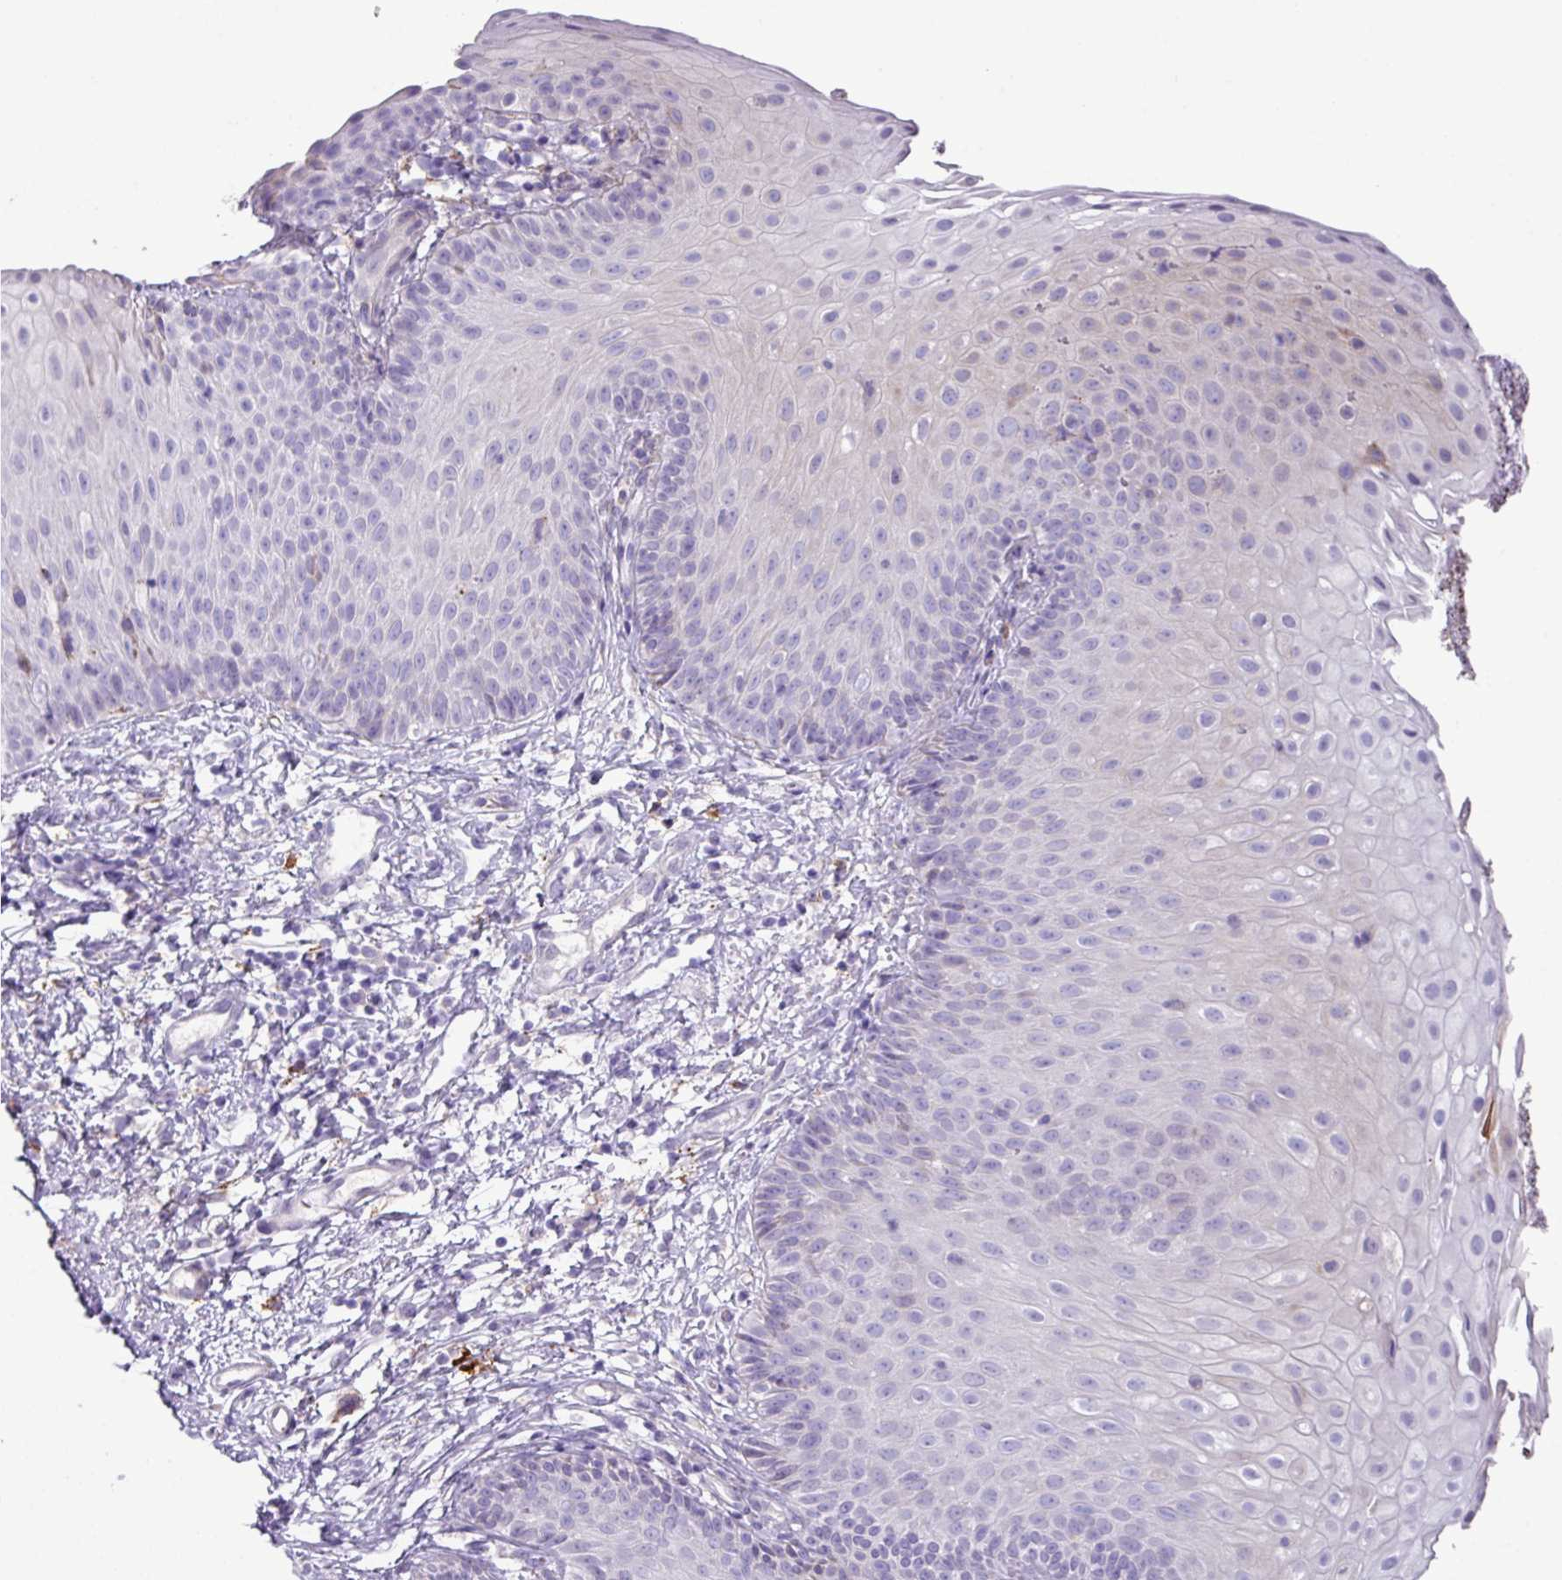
{"staining": {"intensity": "negative", "quantity": "none", "location": "none"}, "tissue": "skin", "cell_type": "Epidermal cells", "image_type": "normal", "snomed": [{"axis": "morphology", "description": "Normal tissue, NOS"}, {"axis": "topography", "description": "Anal"}], "caption": "Protein analysis of normal skin shows no significant expression in epidermal cells. Nuclei are stained in blue.", "gene": "RGS21", "patient": {"sex": "male", "age": 80}}